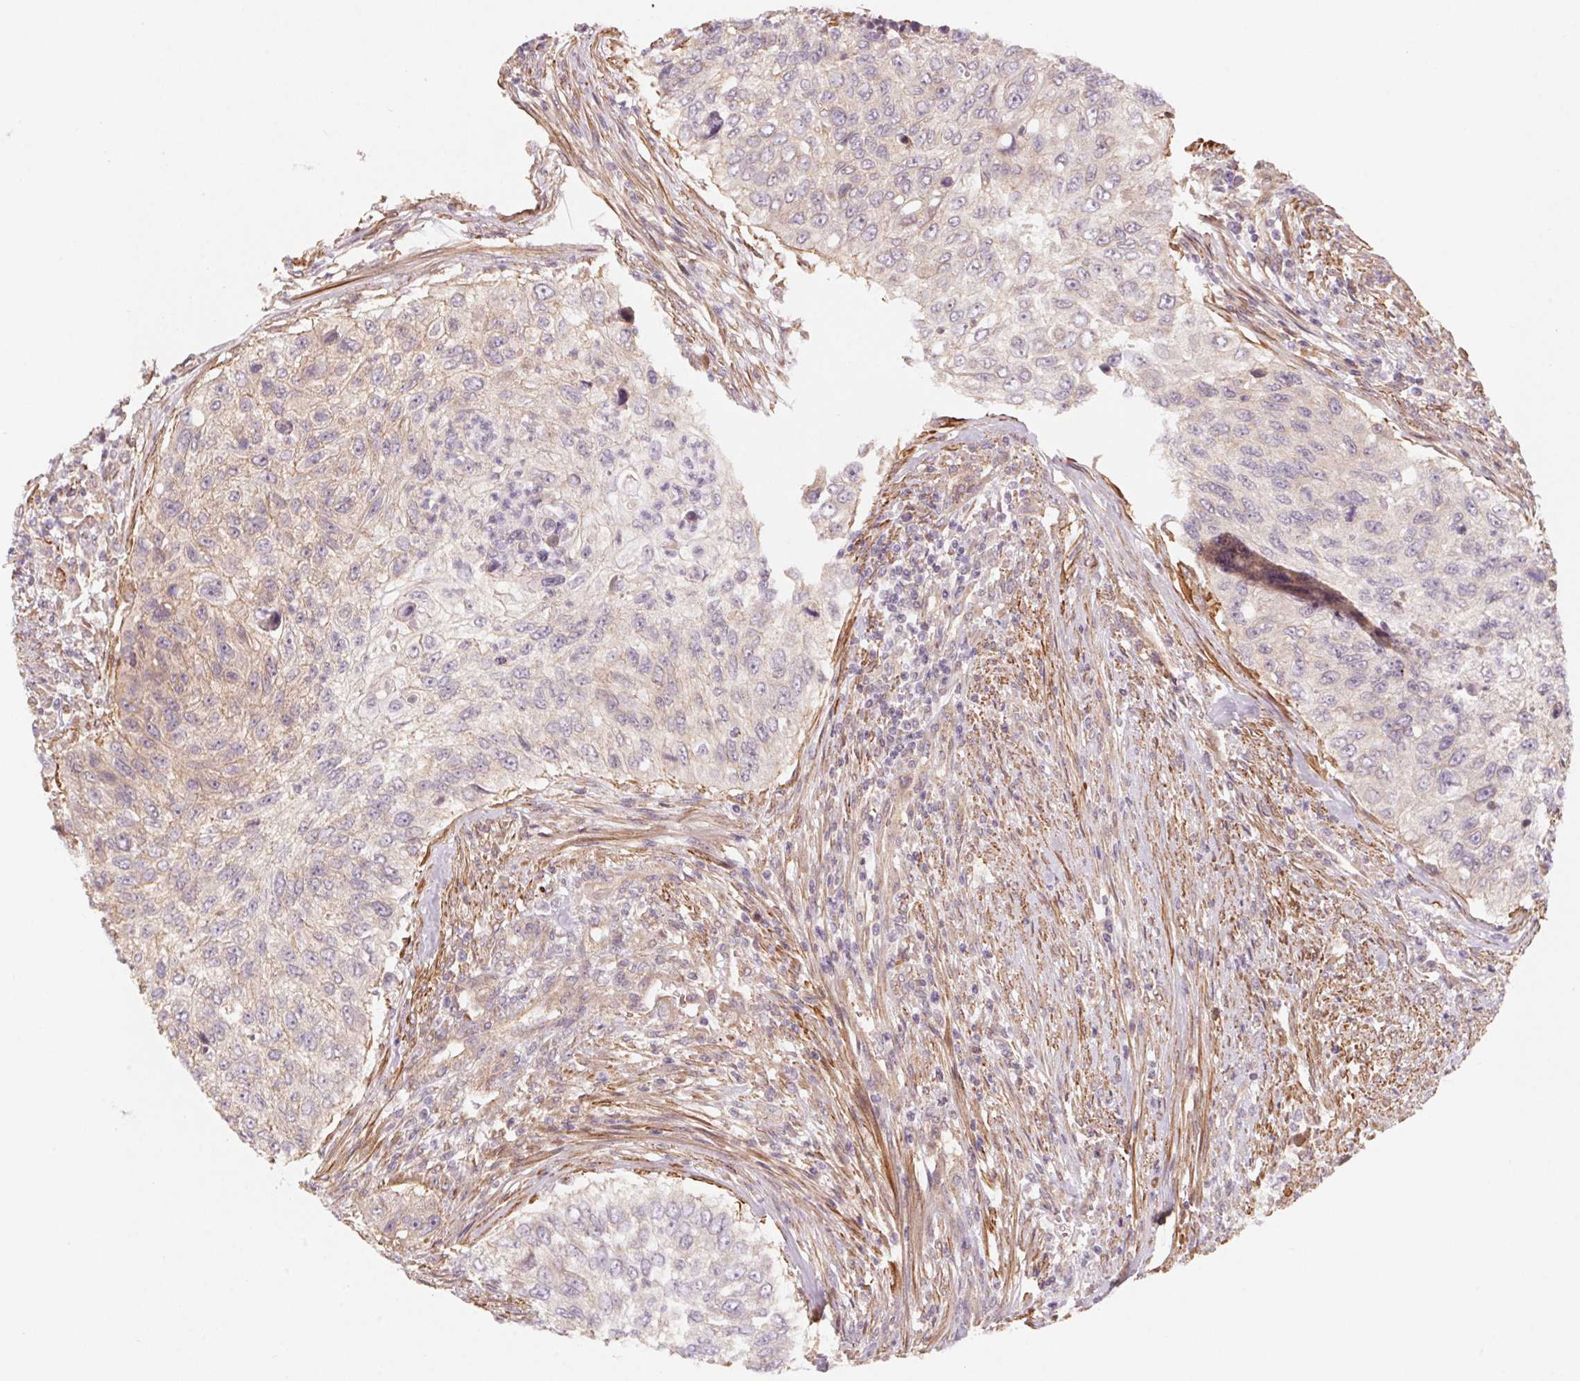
{"staining": {"intensity": "negative", "quantity": "none", "location": "none"}, "tissue": "urothelial cancer", "cell_type": "Tumor cells", "image_type": "cancer", "snomed": [{"axis": "morphology", "description": "Urothelial carcinoma, High grade"}, {"axis": "topography", "description": "Urinary bladder"}], "caption": "Immunohistochemical staining of urothelial cancer exhibits no significant staining in tumor cells.", "gene": "CCDC112", "patient": {"sex": "female", "age": 60}}